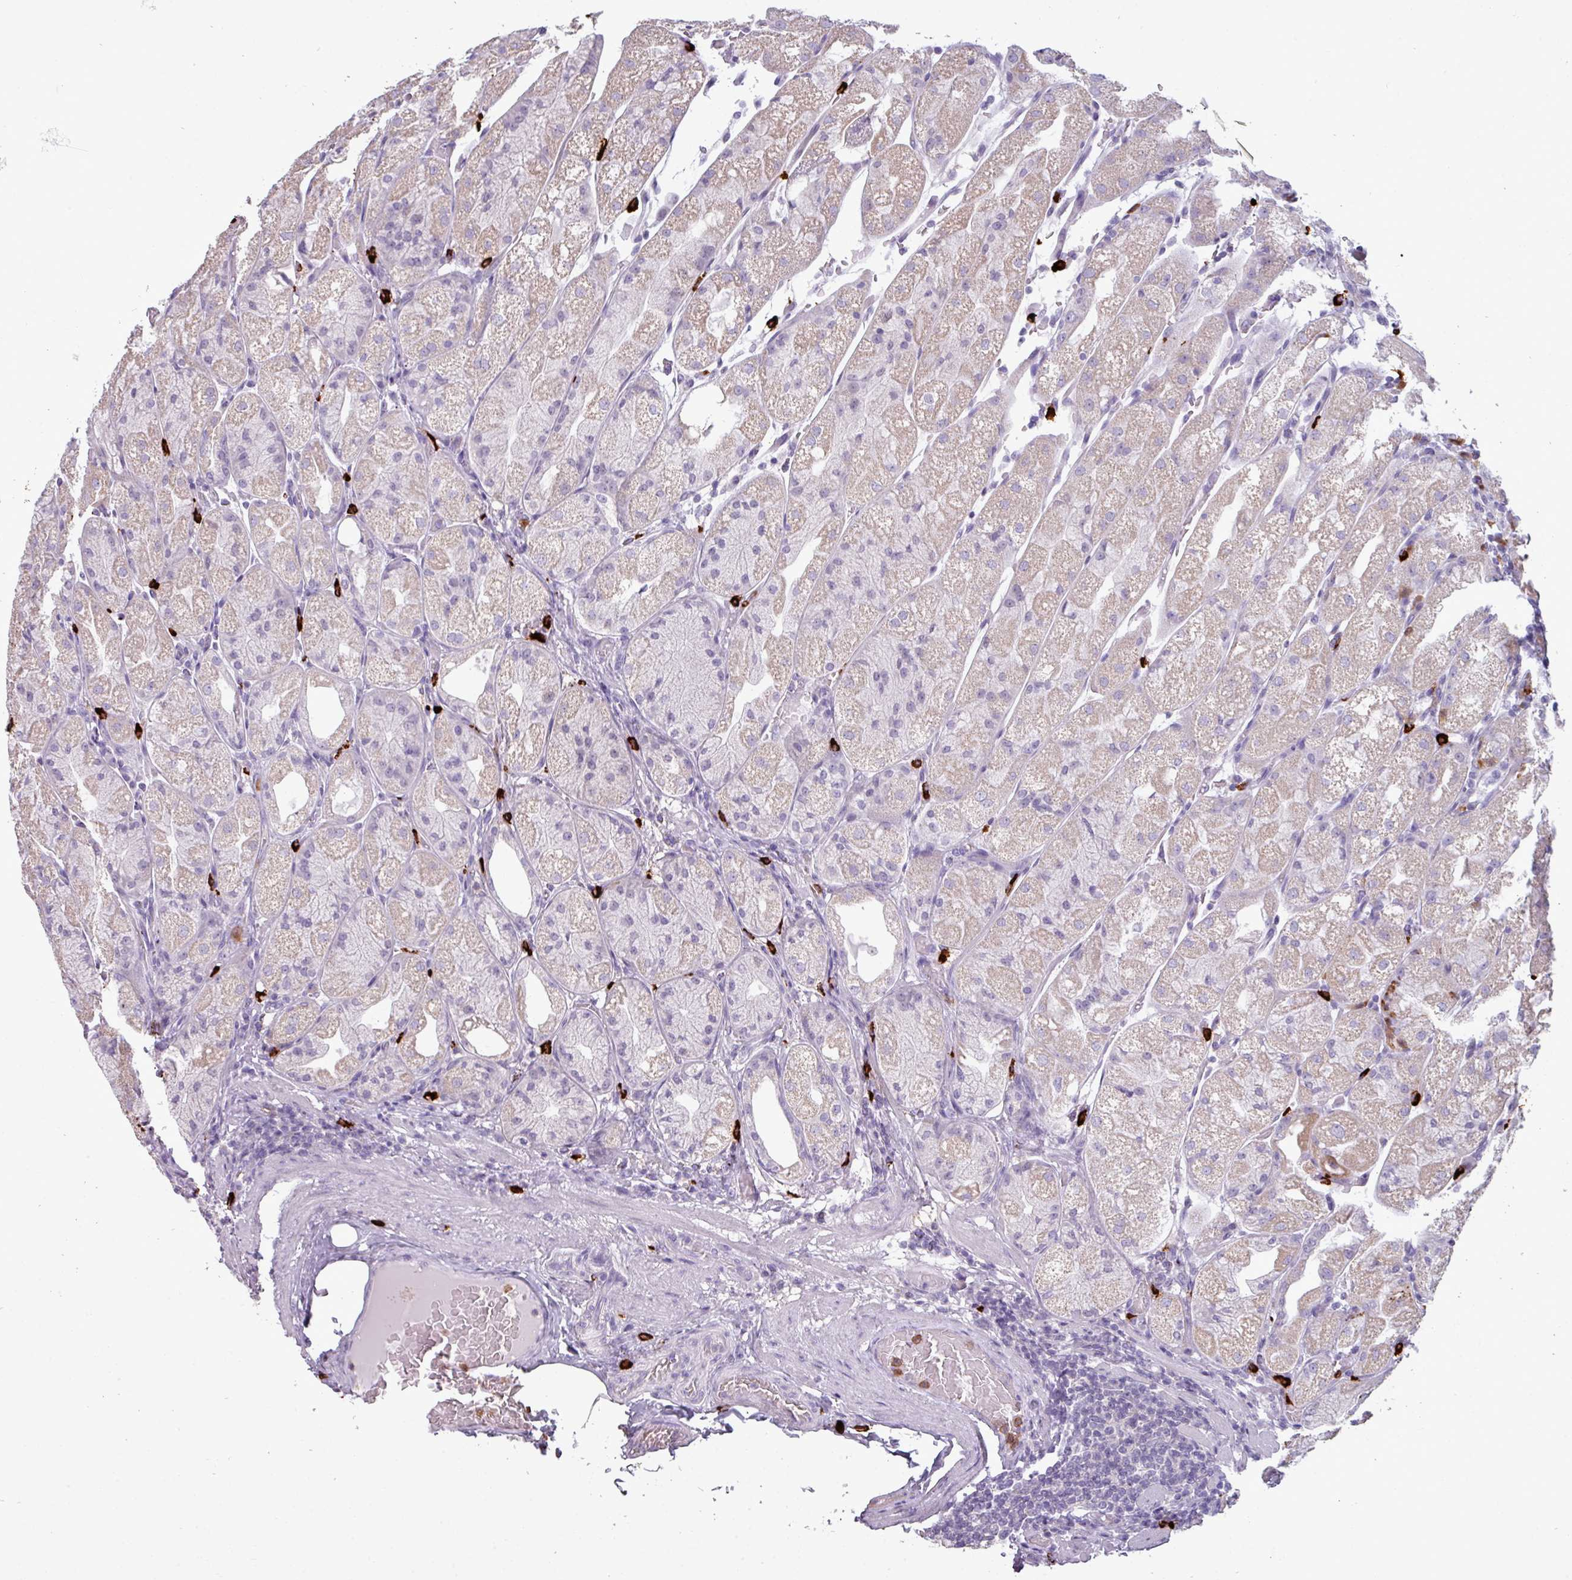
{"staining": {"intensity": "weak", "quantity": "25%-75%", "location": "cytoplasmic/membranous"}, "tissue": "stomach", "cell_type": "Glandular cells", "image_type": "normal", "snomed": [{"axis": "morphology", "description": "Normal tissue, NOS"}, {"axis": "topography", "description": "Stomach, upper"}], "caption": "Weak cytoplasmic/membranous expression is seen in approximately 25%-75% of glandular cells in benign stomach.", "gene": "TRIM39", "patient": {"sex": "male", "age": 52}}